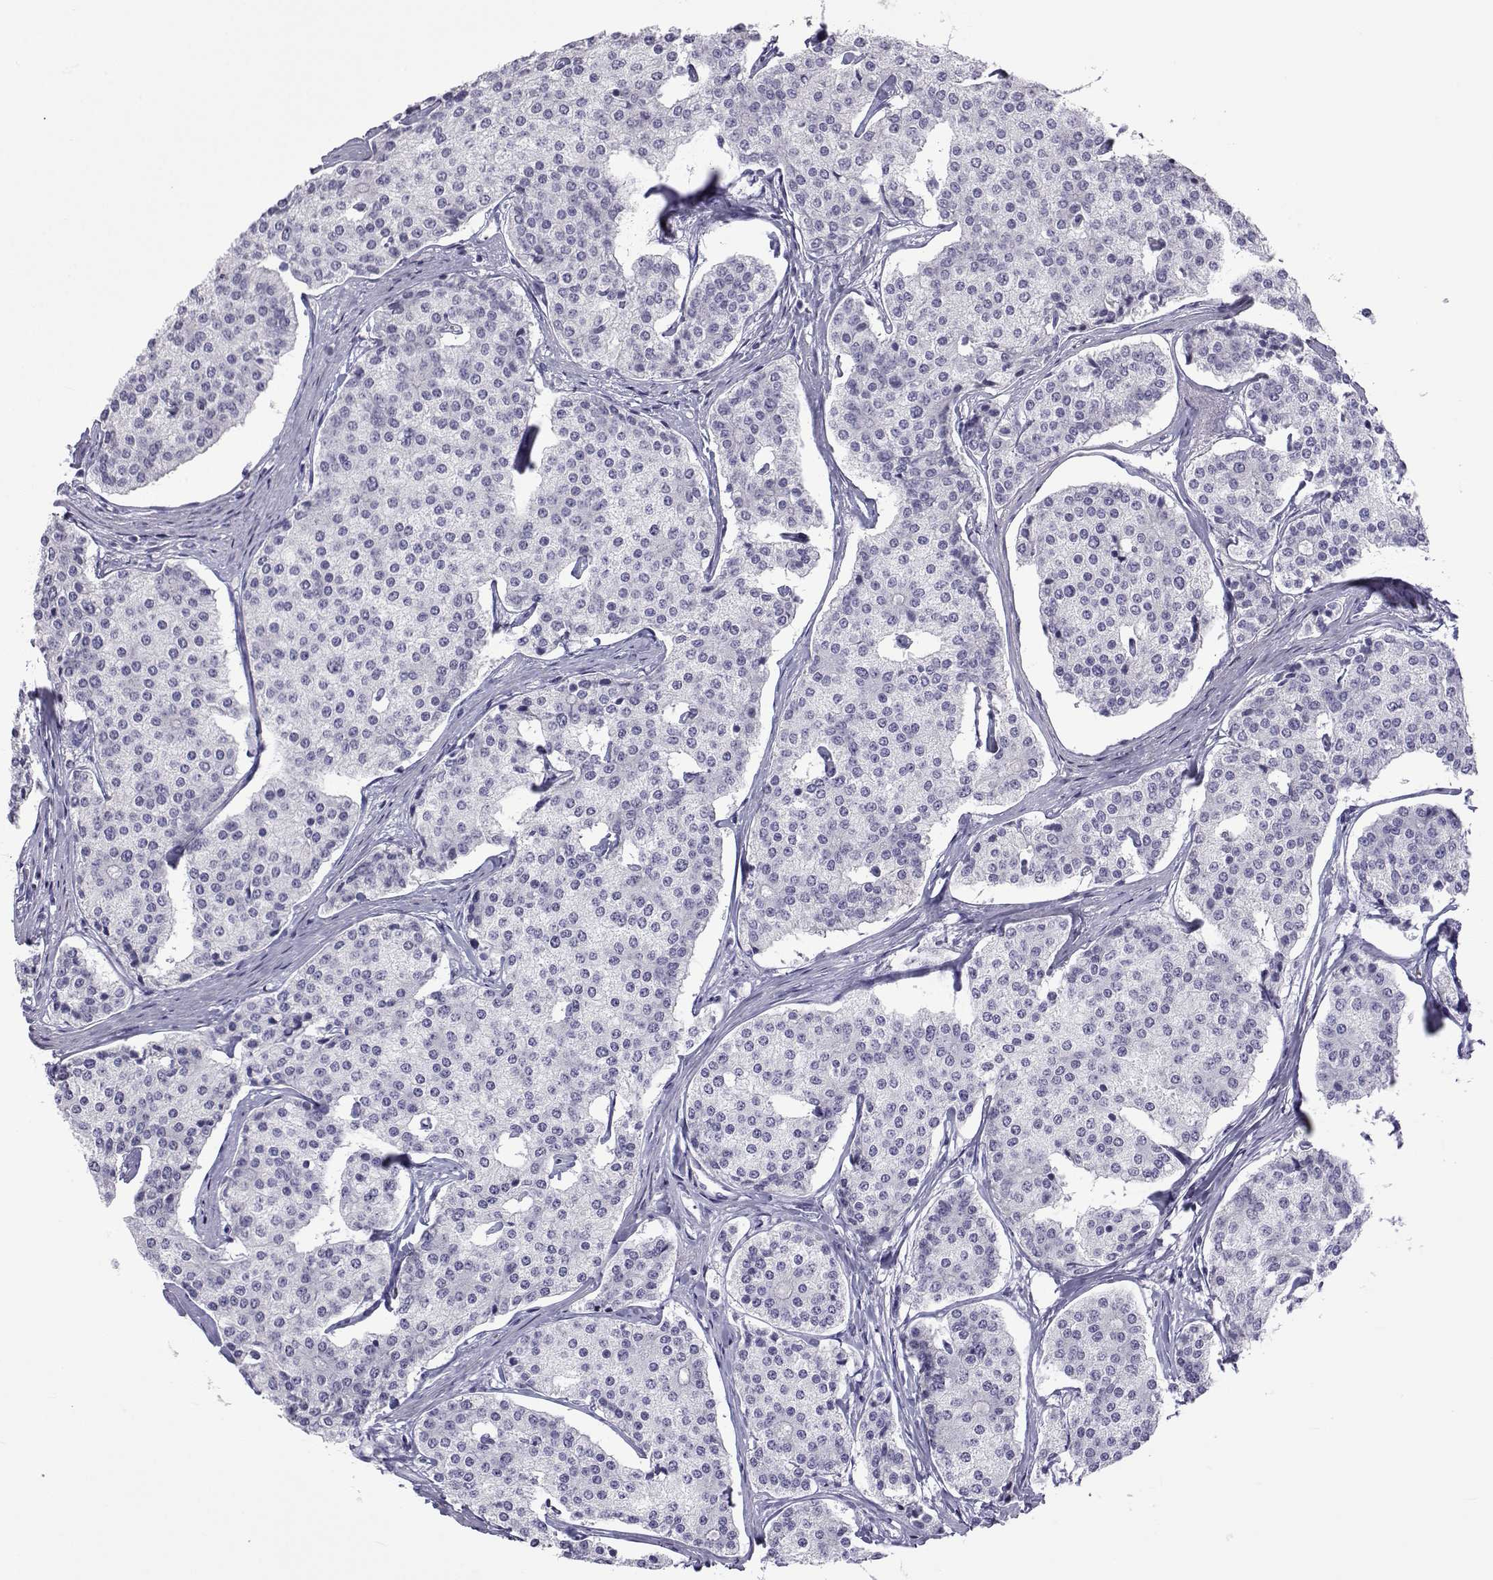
{"staining": {"intensity": "negative", "quantity": "none", "location": "none"}, "tissue": "carcinoid", "cell_type": "Tumor cells", "image_type": "cancer", "snomed": [{"axis": "morphology", "description": "Carcinoid, malignant, NOS"}, {"axis": "topography", "description": "Small intestine"}], "caption": "This is a photomicrograph of immunohistochemistry staining of carcinoid (malignant), which shows no positivity in tumor cells. (IHC, brightfield microscopy, high magnification).", "gene": "ACTL7A", "patient": {"sex": "female", "age": 65}}